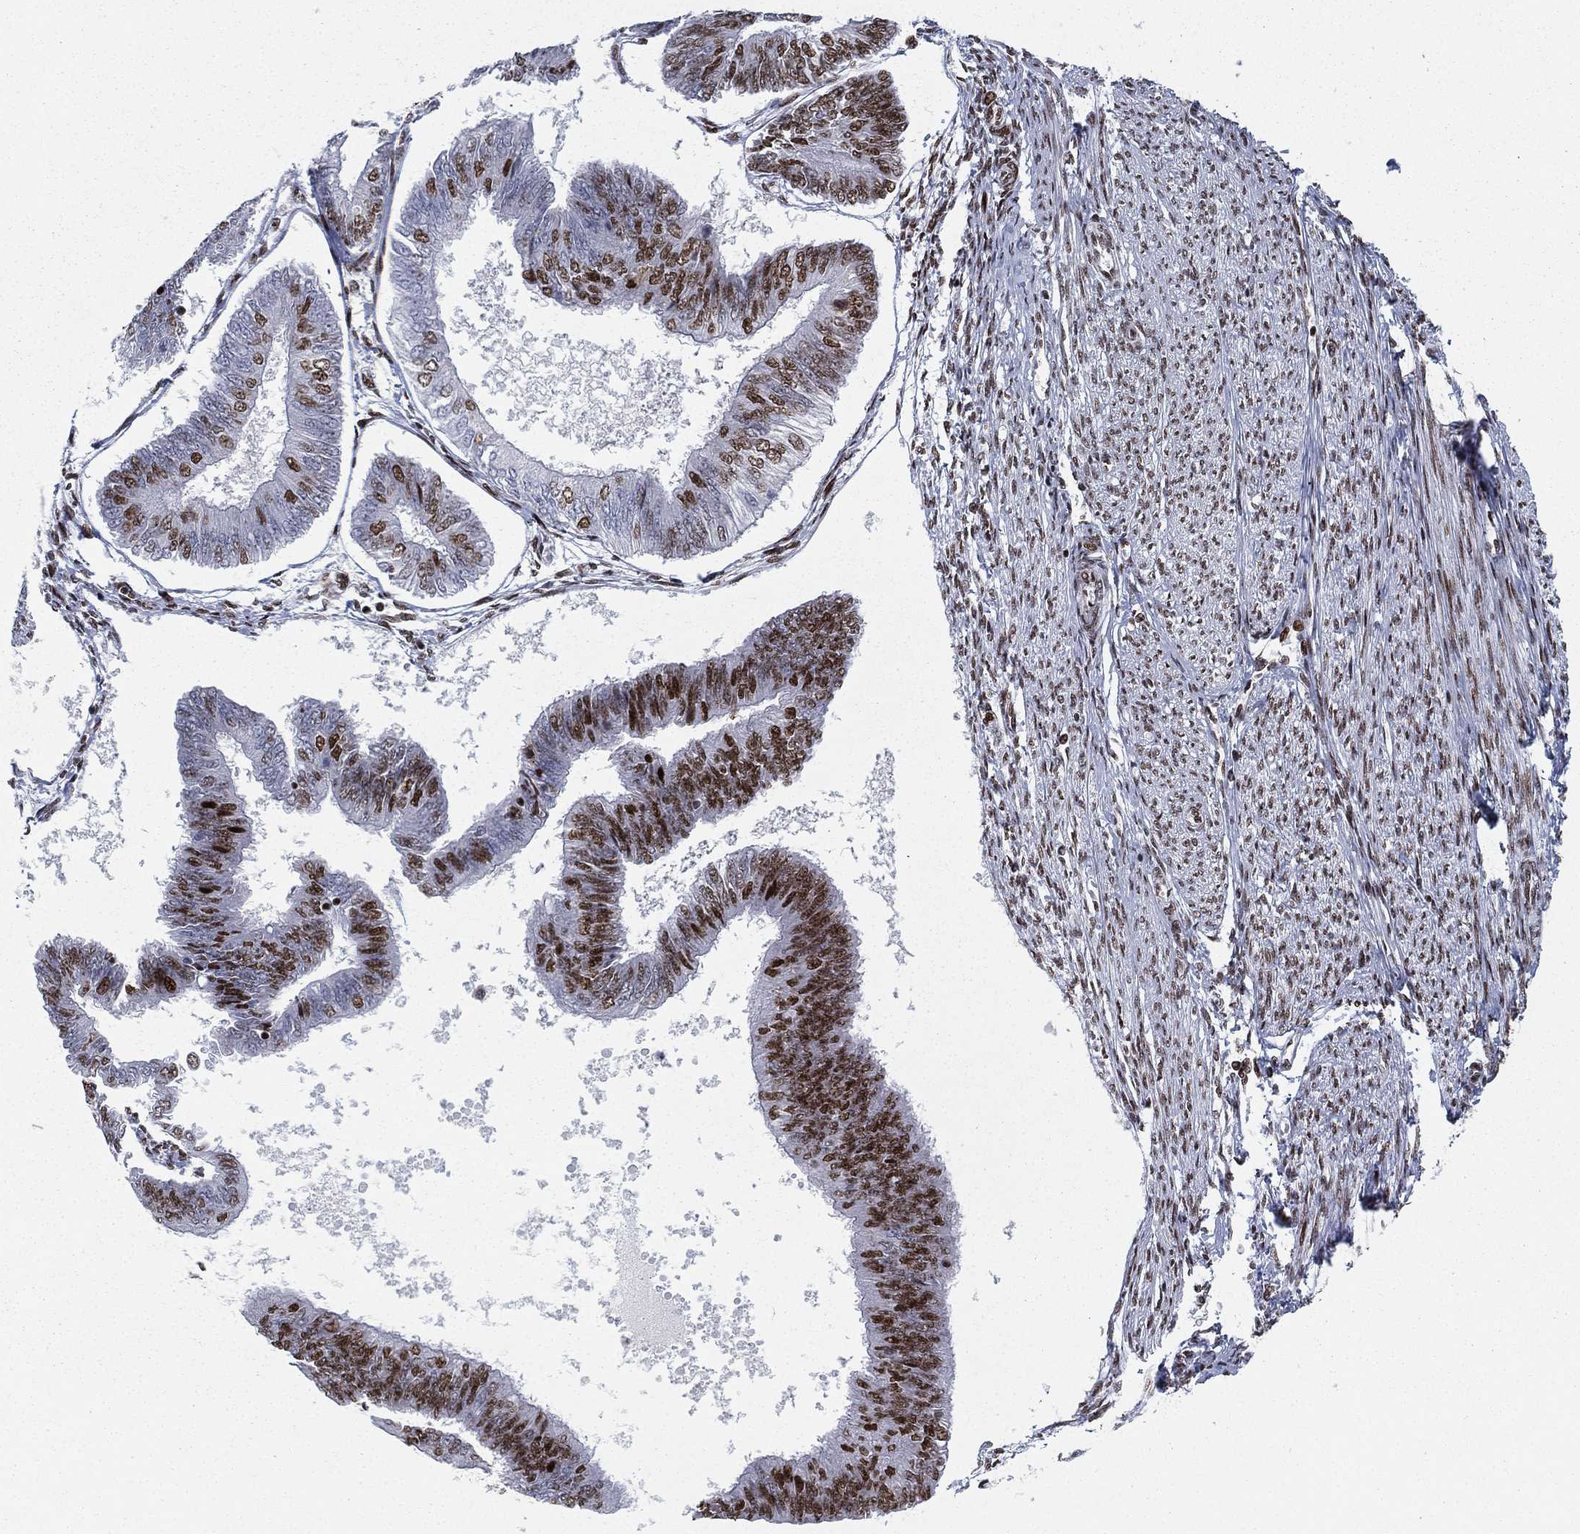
{"staining": {"intensity": "strong", "quantity": "<25%", "location": "nuclear"}, "tissue": "endometrial cancer", "cell_type": "Tumor cells", "image_type": "cancer", "snomed": [{"axis": "morphology", "description": "Adenocarcinoma, NOS"}, {"axis": "topography", "description": "Endometrium"}], "caption": "The histopathology image demonstrates a brown stain indicating the presence of a protein in the nuclear of tumor cells in adenocarcinoma (endometrial).", "gene": "RTF1", "patient": {"sex": "female", "age": 58}}